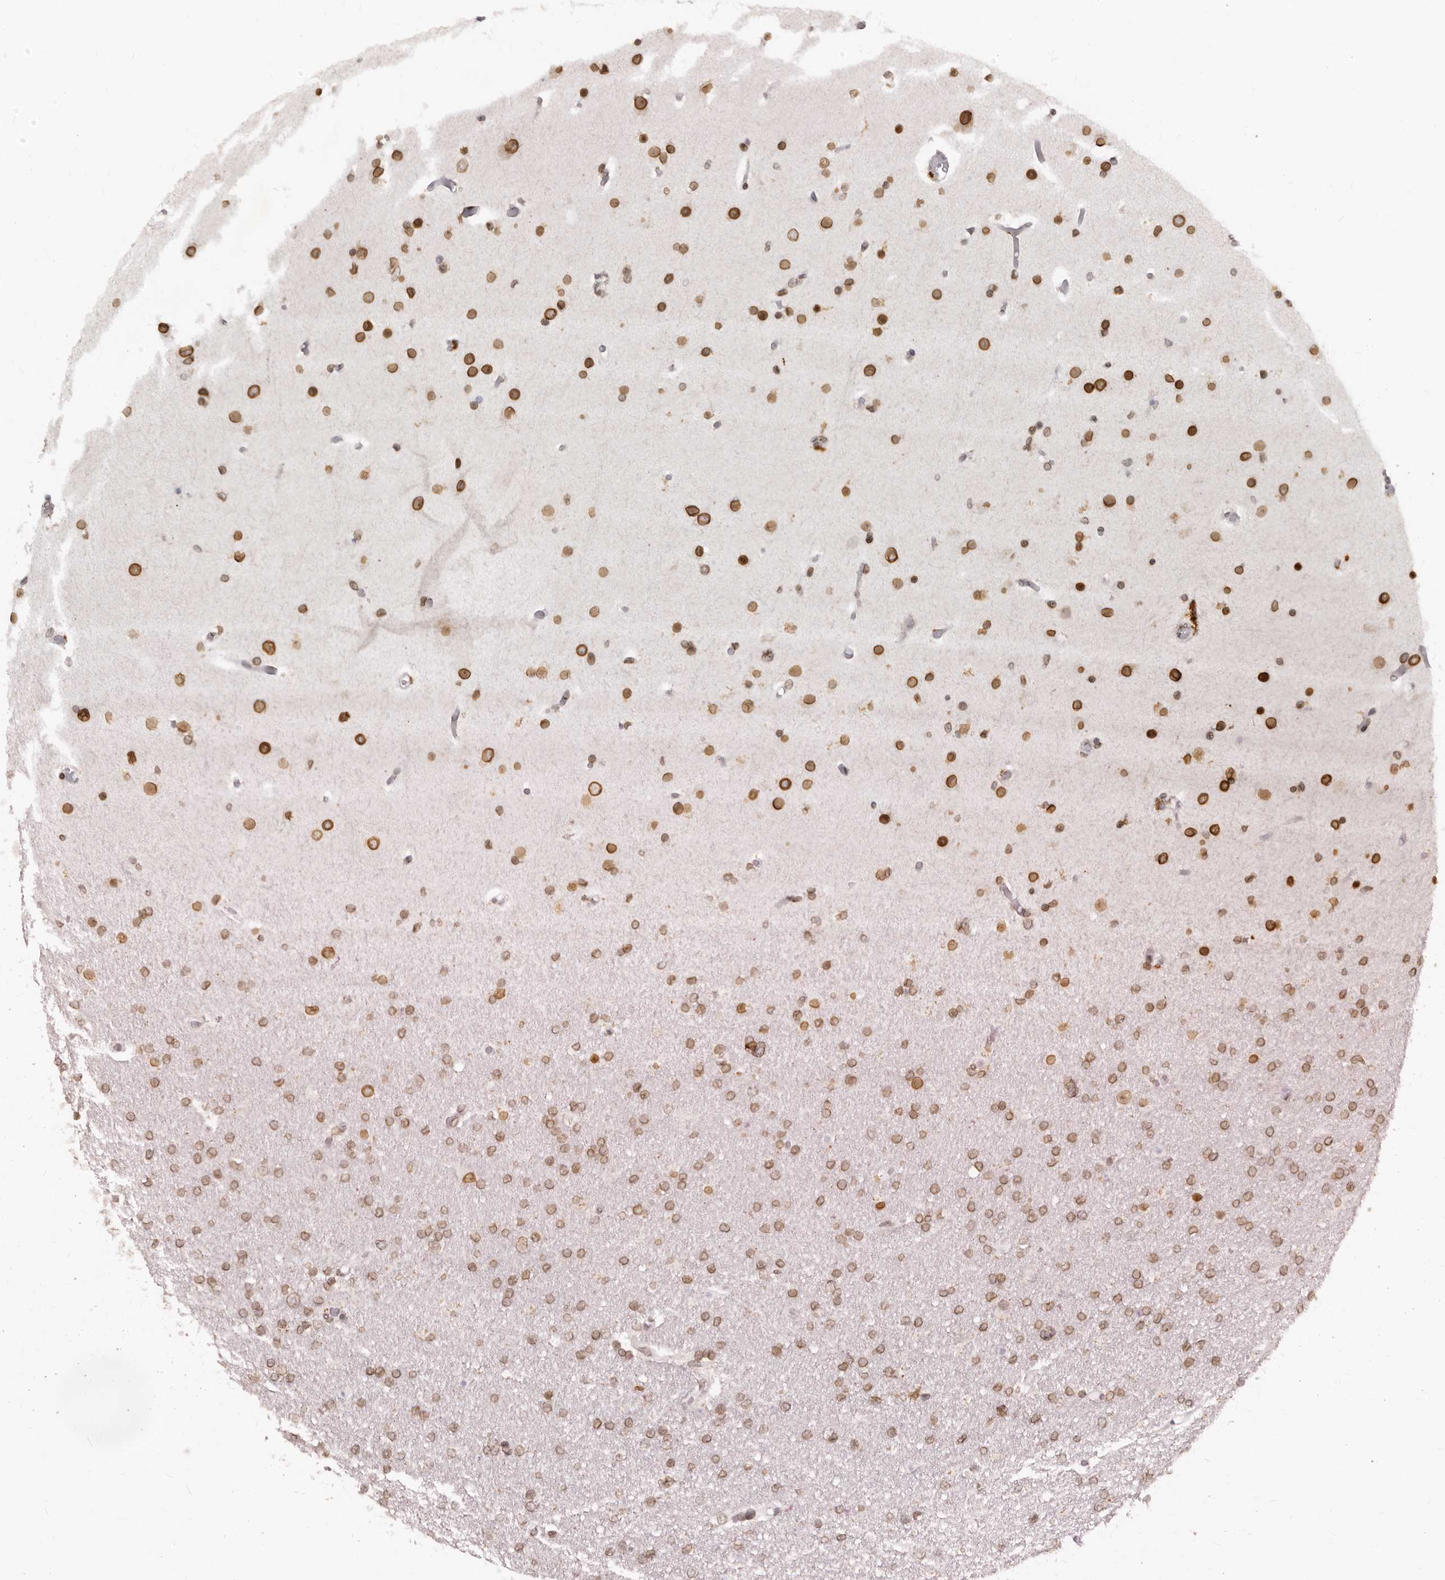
{"staining": {"intensity": "moderate", "quantity": ">75%", "location": "nuclear"}, "tissue": "glioma", "cell_type": "Tumor cells", "image_type": "cancer", "snomed": [{"axis": "morphology", "description": "Glioma, malignant, High grade"}, {"axis": "topography", "description": "Cerebral cortex"}], "caption": "High-grade glioma (malignant) stained with DAB (3,3'-diaminobenzidine) IHC exhibits medium levels of moderate nuclear positivity in approximately >75% of tumor cells.", "gene": "NUP153", "patient": {"sex": "female", "age": 36}}